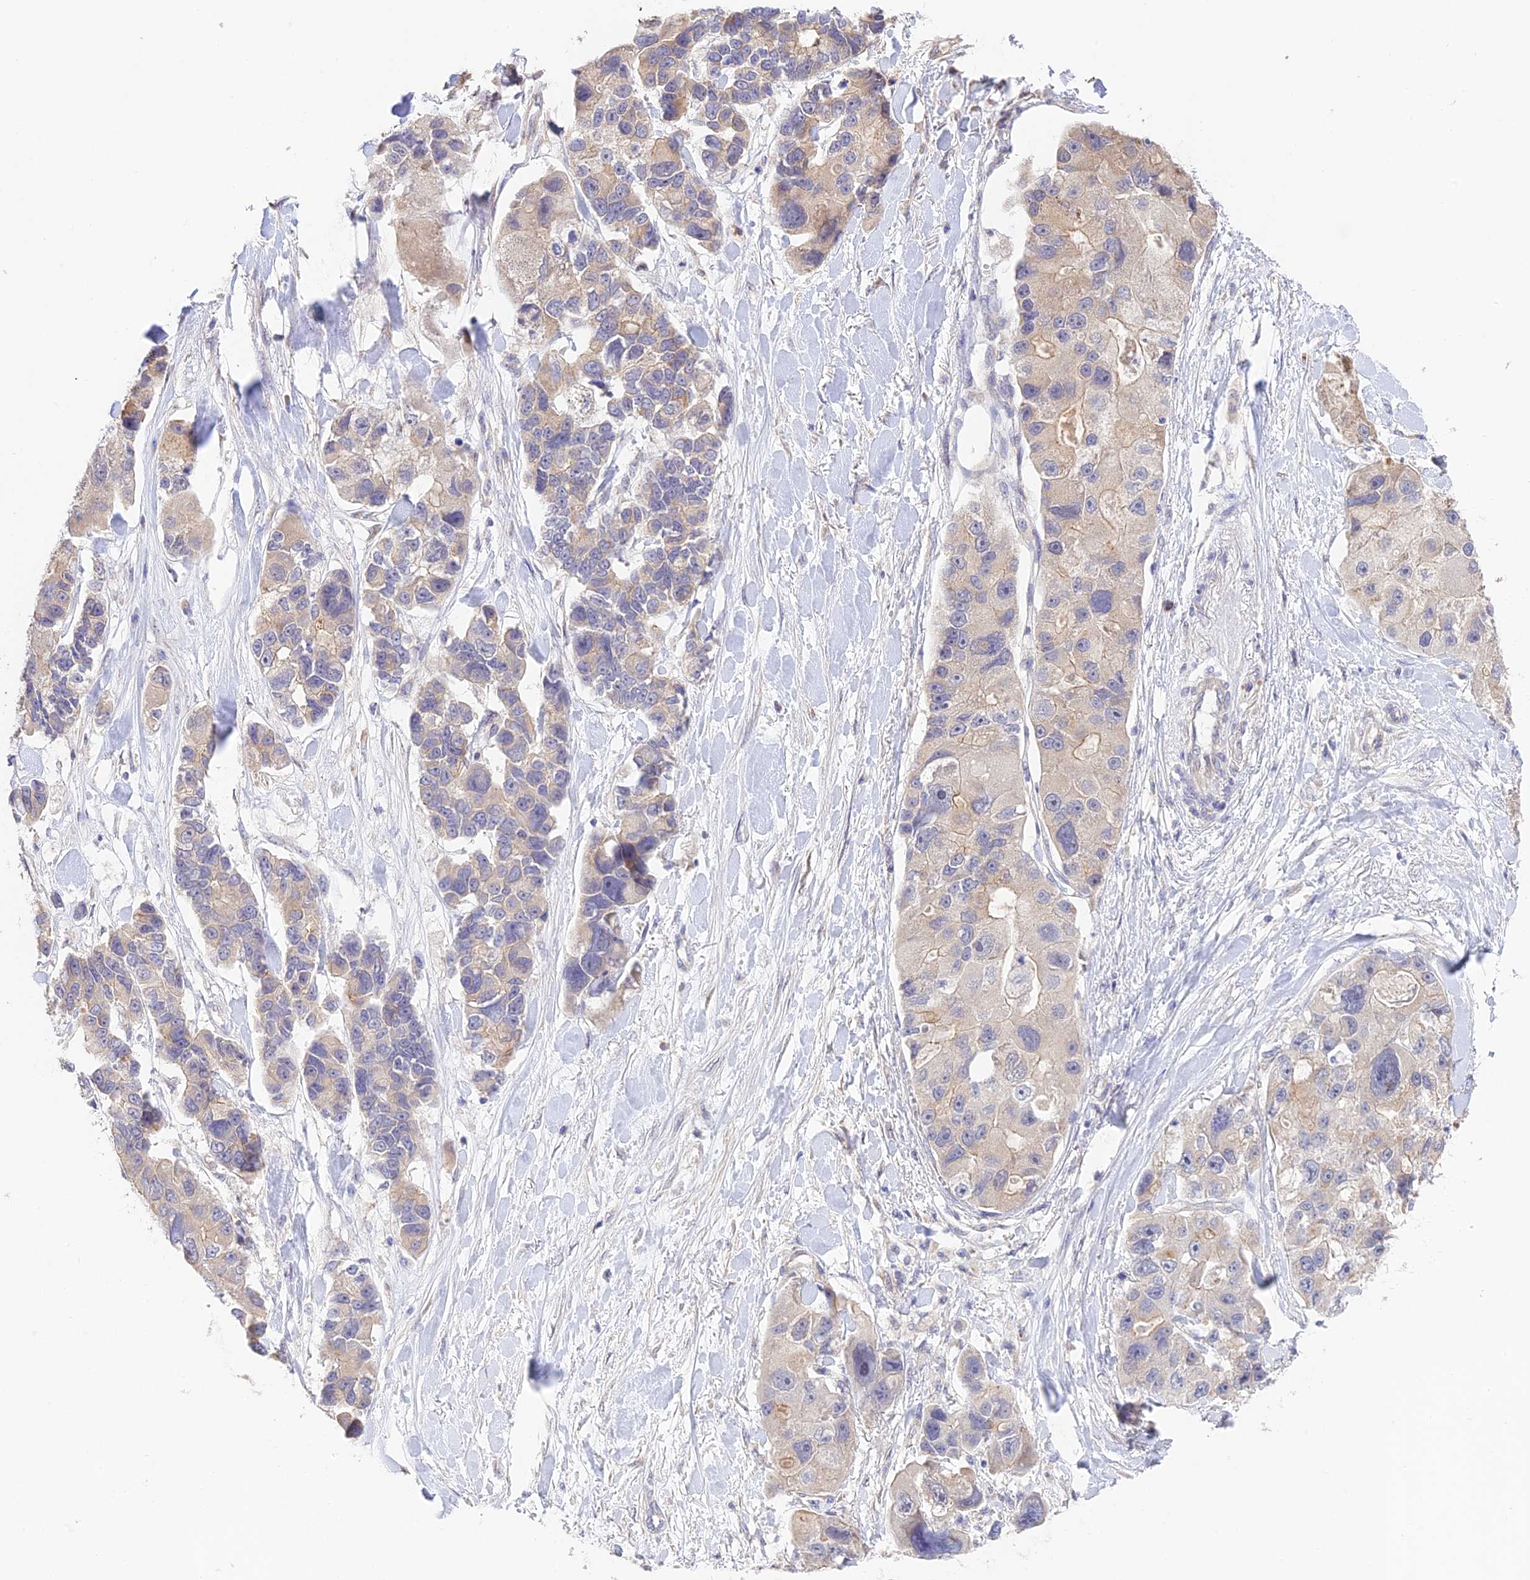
{"staining": {"intensity": "weak", "quantity": "25%-75%", "location": "cytoplasmic/membranous"}, "tissue": "lung cancer", "cell_type": "Tumor cells", "image_type": "cancer", "snomed": [{"axis": "morphology", "description": "Adenocarcinoma, NOS"}, {"axis": "topography", "description": "Lung"}], "caption": "Weak cytoplasmic/membranous protein positivity is present in about 25%-75% of tumor cells in lung cancer.", "gene": "CAMSAP3", "patient": {"sex": "female", "age": 54}}